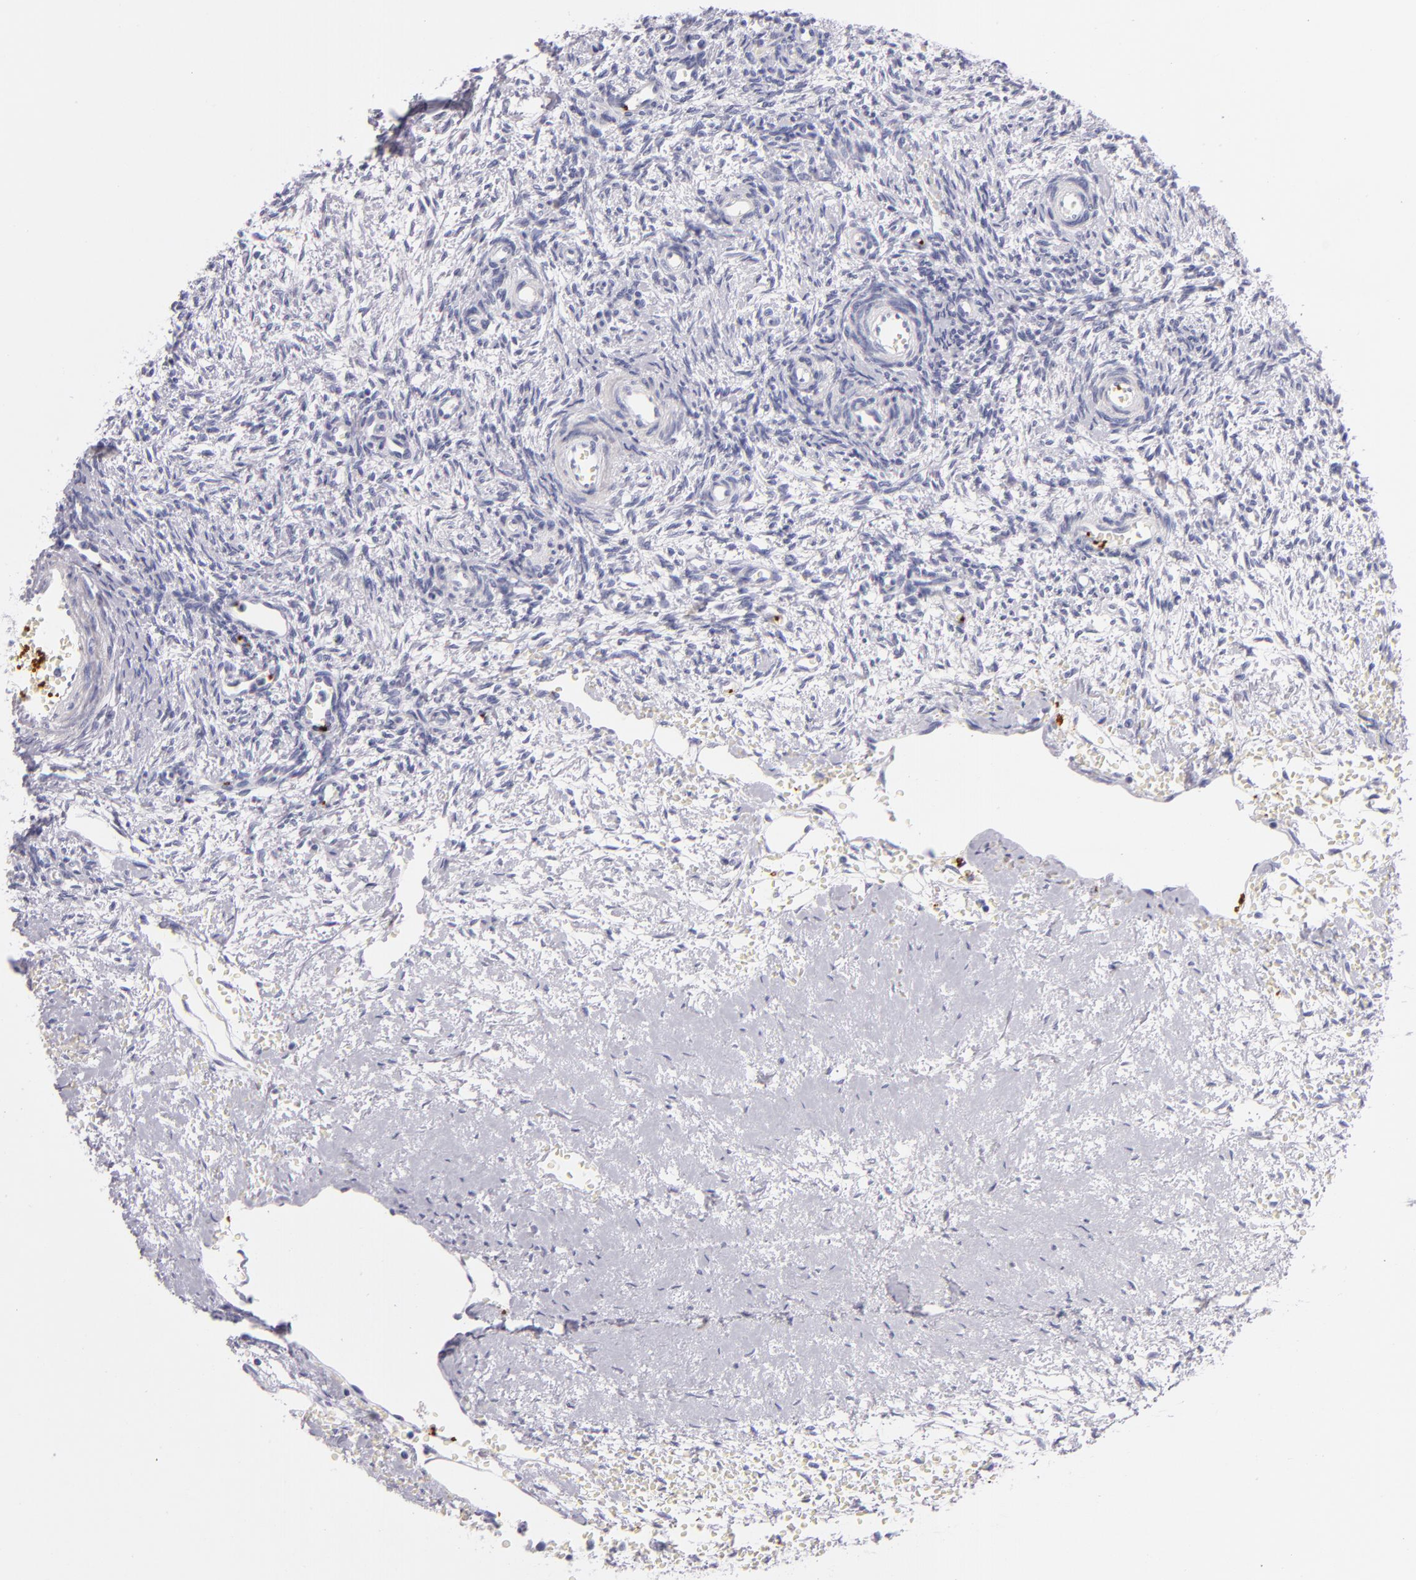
{"staining": {"intensity": "negative", "quantity": "none", "location": "none"}, "tissue": "ovary", "cell_type": "Follicle cells", "image_type": "normal", "snomed": [{"axis": "morphology", "description": "Normal tissue, NOS"}, {"axis": "topography", "description": "Ovary"}], "caption": "Histopathology image shows no significant protein staining in follicle cells of unremarkable ovary. Nuclei are stained in blue.", "gene": "GP1BA", "patient": {"sex": "female", "age": 39}}